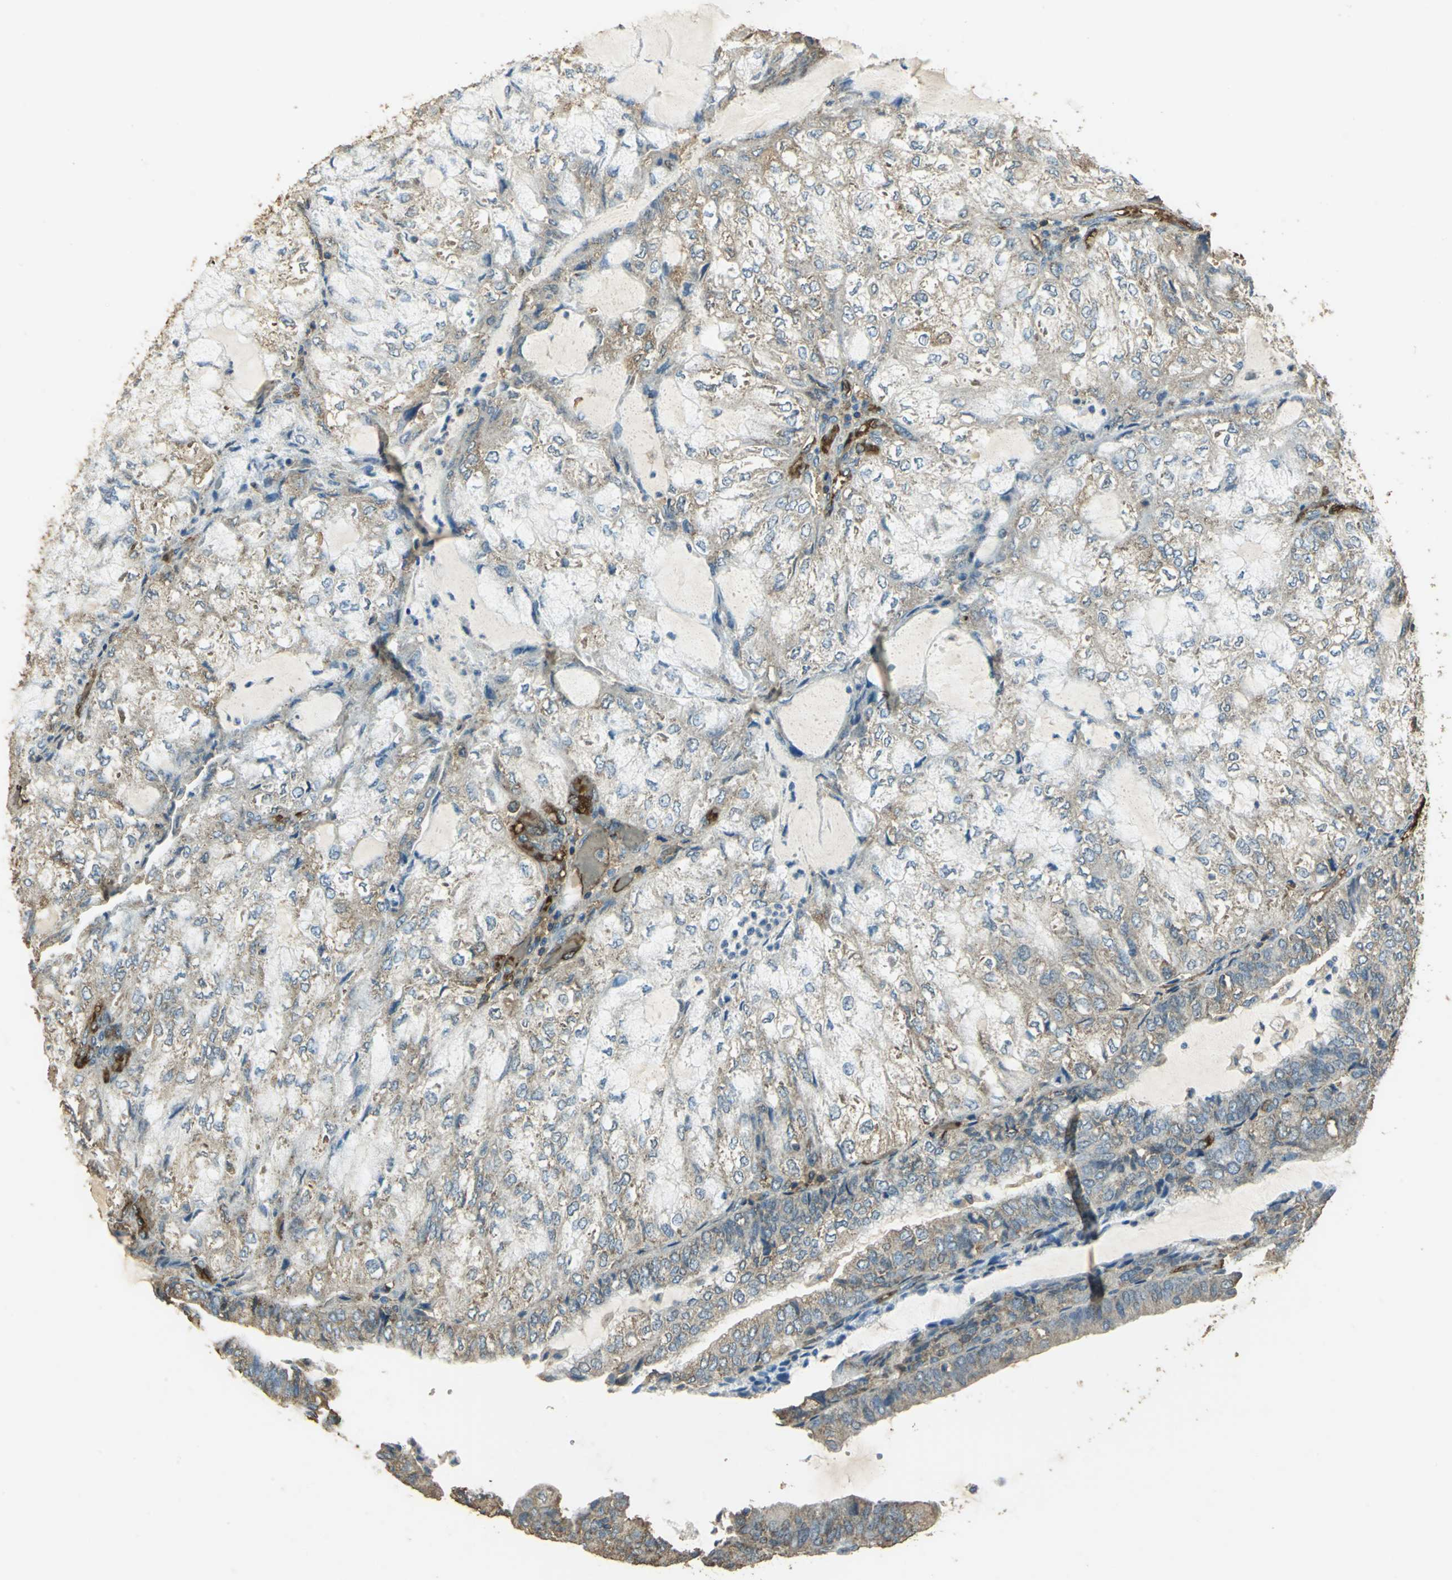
{"staining": {"intensity": "weak", "quantity": ">75%", "location": "cytoplasmic/membranous"}, "tissue": "endometrial cancer", "cell_type": "Tumor cells", "image_type": "cancer", "snomed": [{"axis": "morphology", "description": "Adenocarcinoma, NOS"}, {"axis": "topography", "description": "Endometrium"}], "caption": "Brown immunohistochemical staining in human endometrial adenocarcinoma shows weak cytoplasmic/membranous expression in about >75% of tumor cells.", "gene": "TRAPPC2", "patient": {"sex": "female", "age": 81}}